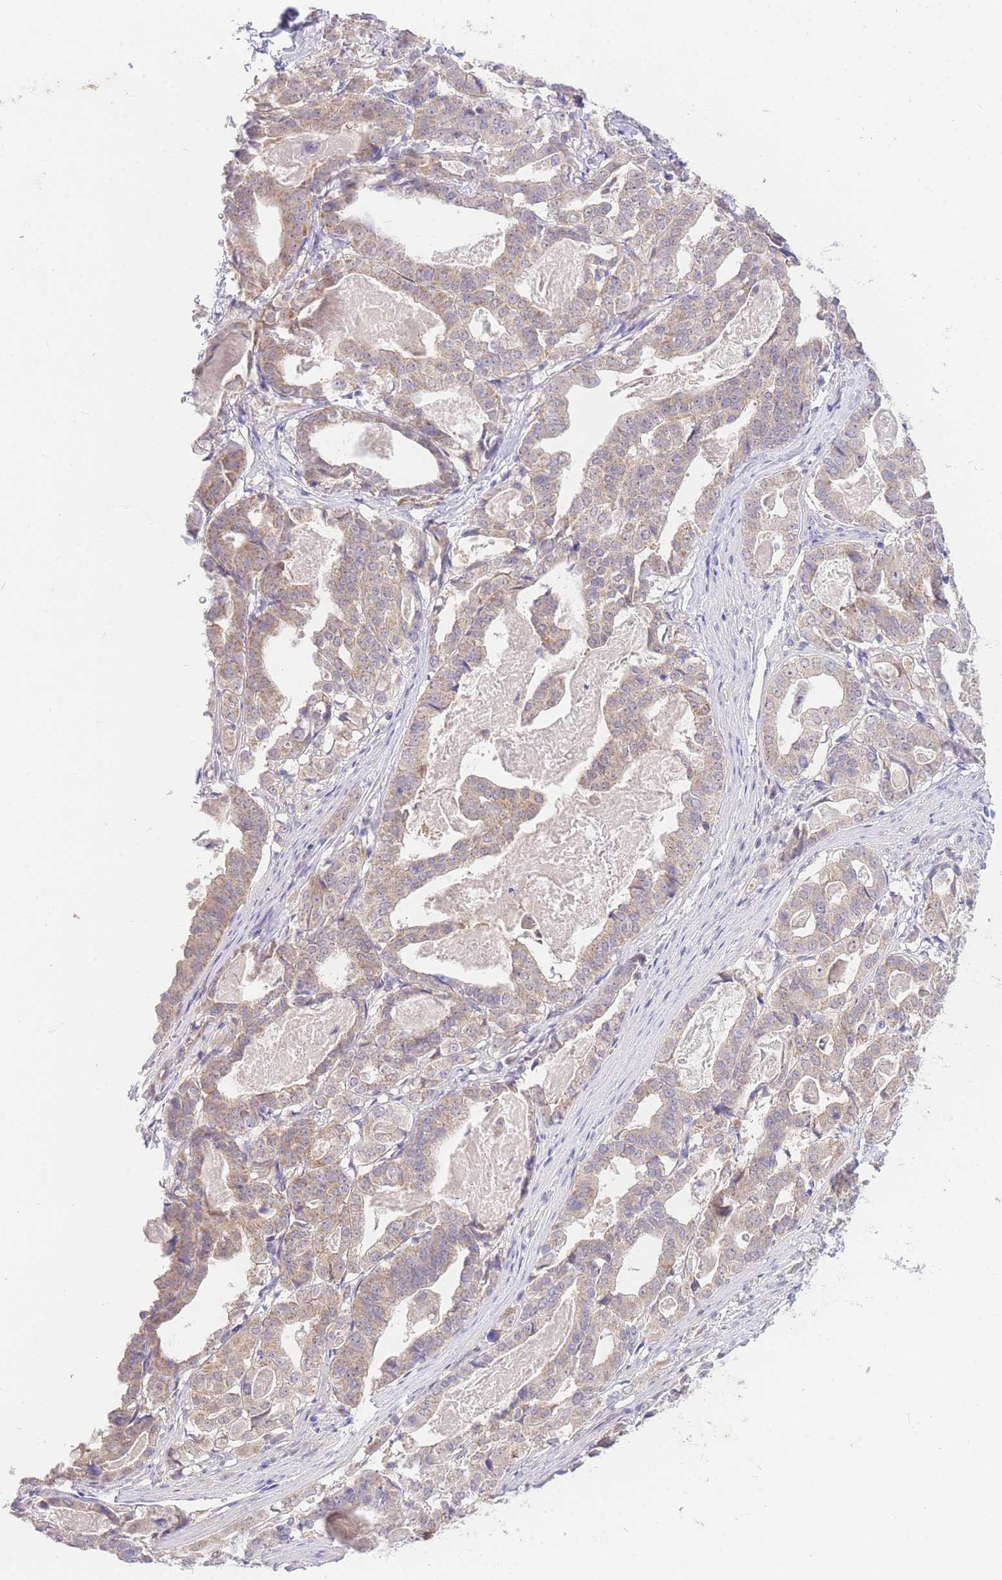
{"staining": {"intensity": "weak", "quantity": ">75%", "location": "cytoplasmic/membranous,nuclear"}, "tissue": "stomach cancer", "cell_type": "Tumor cells", "image_type": "cancer", "snomed": [{"axis": "morphology", "description": "Adenocarcinoma, NOS"}, {"axis": "topography", "description": "Stomach"}], "caption": "The image exhibits staining of stomach cancer (adenocarcinoma), revealing weak cytoplasmic/membranous and nuclear protein positivity (brown color) within tumor cells.", "gene": "UBXN7", "patient": {"sex": "male", "age": 48}}